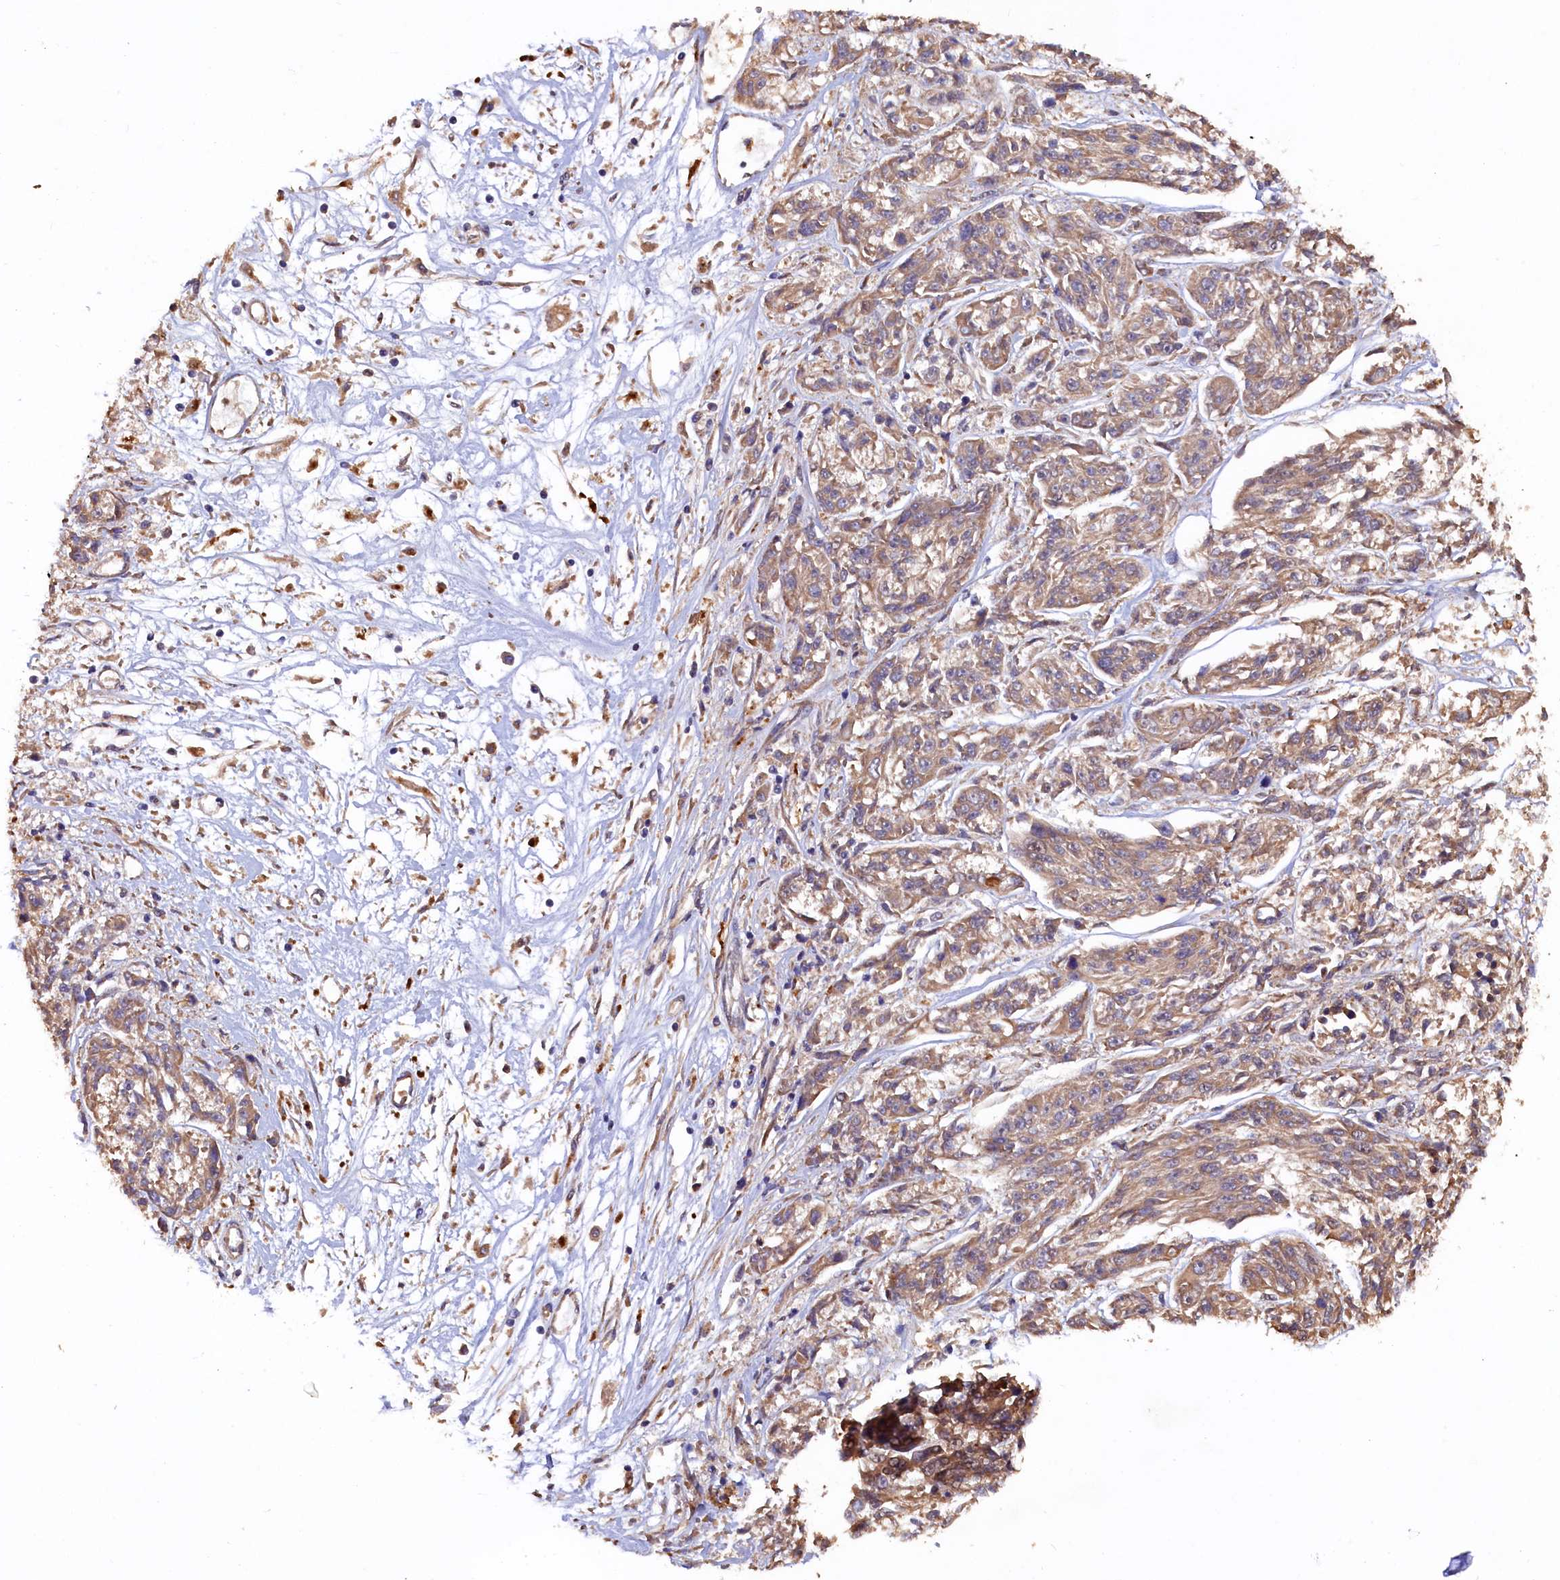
{"staining": {"intensity": "weak", "quantity": ">75%", "location": "cytoplasmic/membranous"}, "tissue": "melanoma", "cell_type": "Tumor cells", "image_type": "cancer", "snomed": [{"axis": "morphology", "description": "Malignant melanoma, NOS"}, {"axis": "topography", "description": "Skin"}], "caption": "Malignant melanoma stained with a brown dye exhibits weak cytoplasmic/membranous positive staining in approximately >75% of tumor cells.", "gene": "GREB1L", "patient": {"sex": "male", "age": 53}}